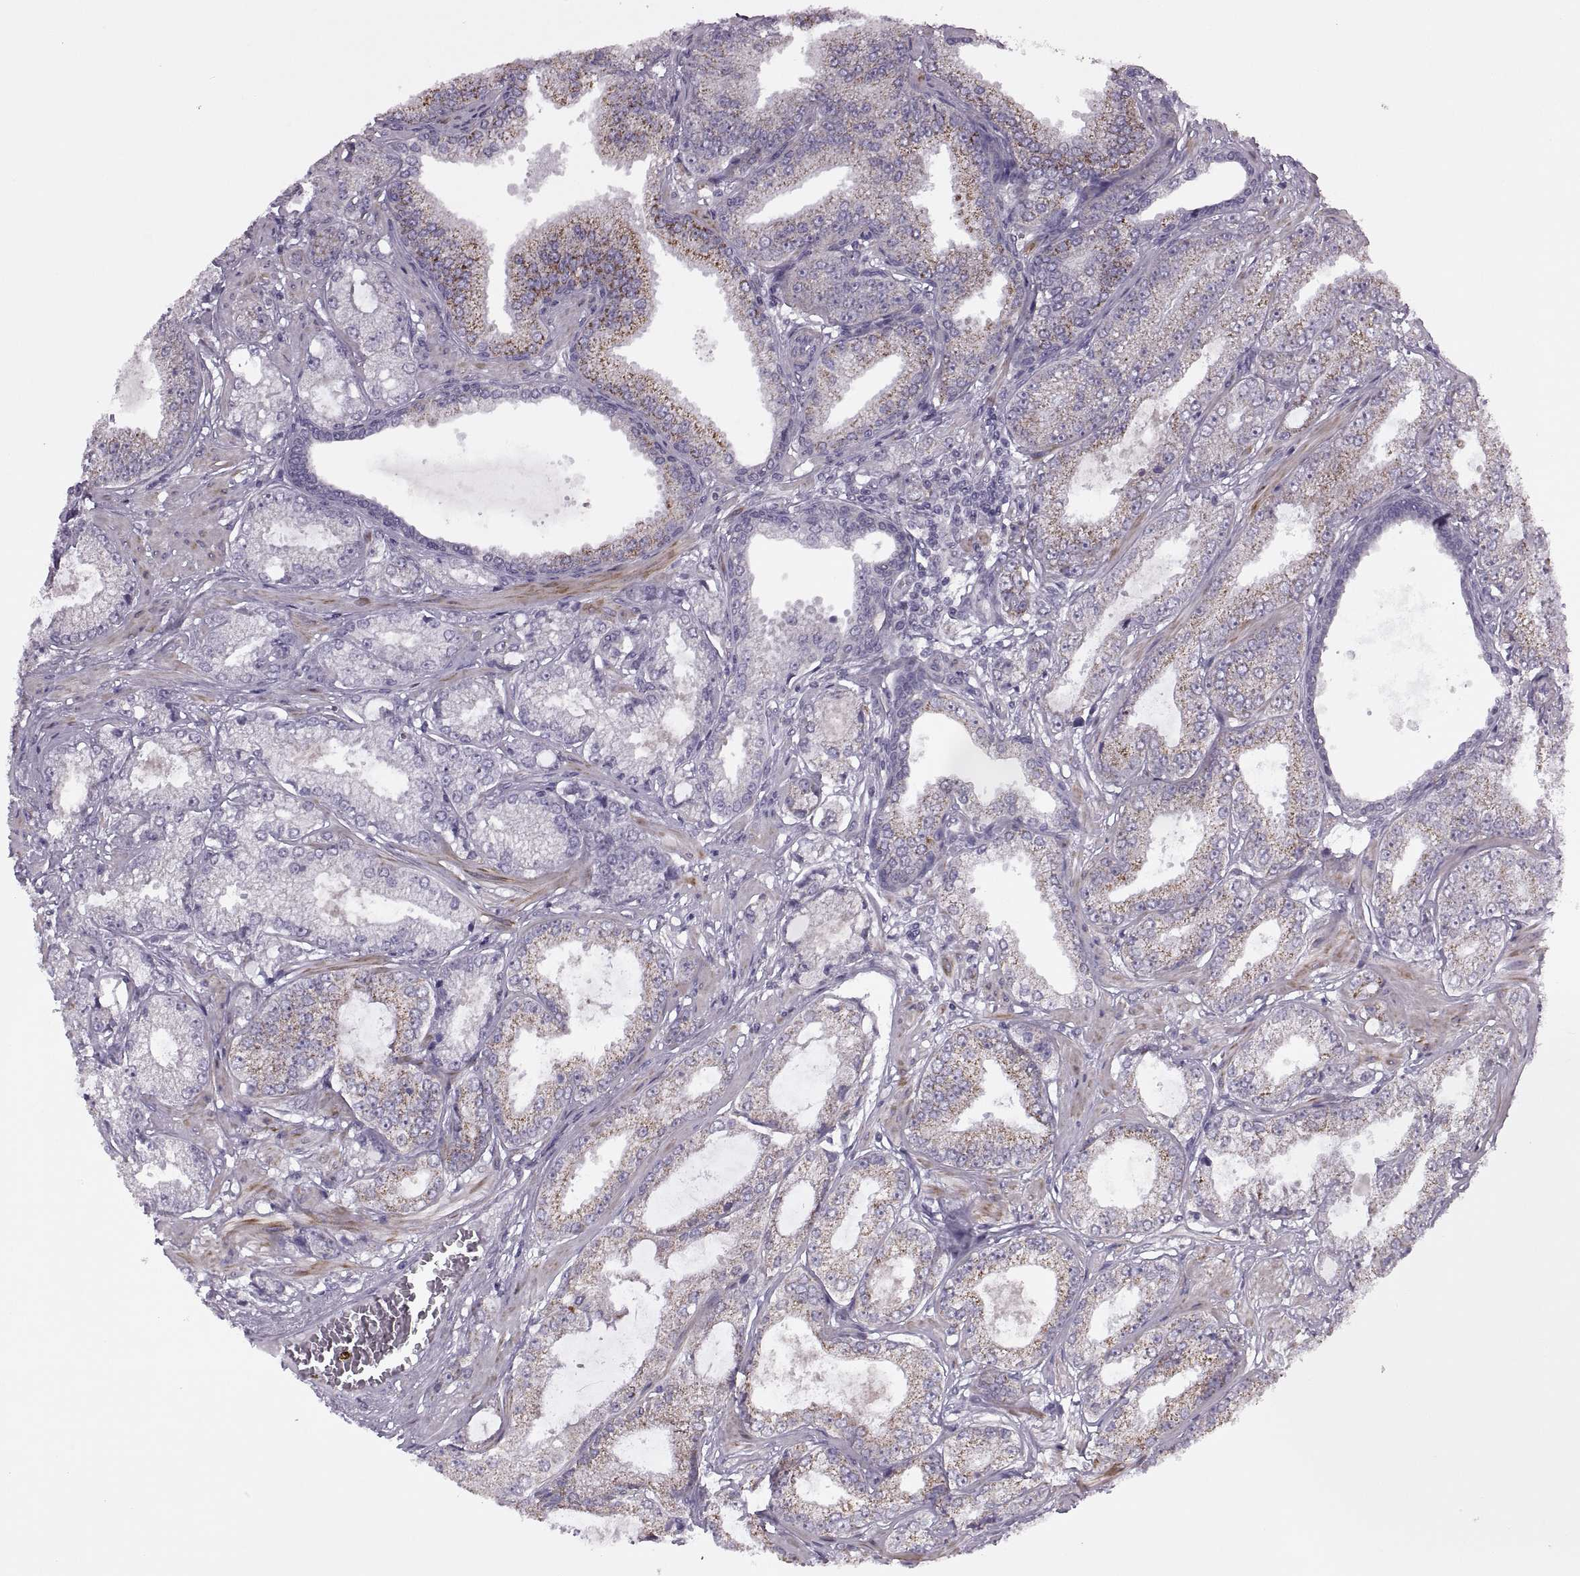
{"staining": {"intensity": "weak", "quantity": "25%-75%", "location": "cytoplasmic/membranous"}, "tissue": "prostate cancer", "cell_type": "Tumor cells", "image_type": "cancer", "snomed": [{"axis": "morphology", "description": "Adenocarcinoma, NOS"}, {"axis": "topography", "description": "Prostate"}], "caption": "Tumor cells reveal weak cytoplasmic/membranous positivity in about 25%-75% of cells in prostate adenocarcinoma. (DAB IHC with brightfield microscopy, high magnification).", "gene": "RIPK4", "patient": {"sex": "male", "age": 64}}